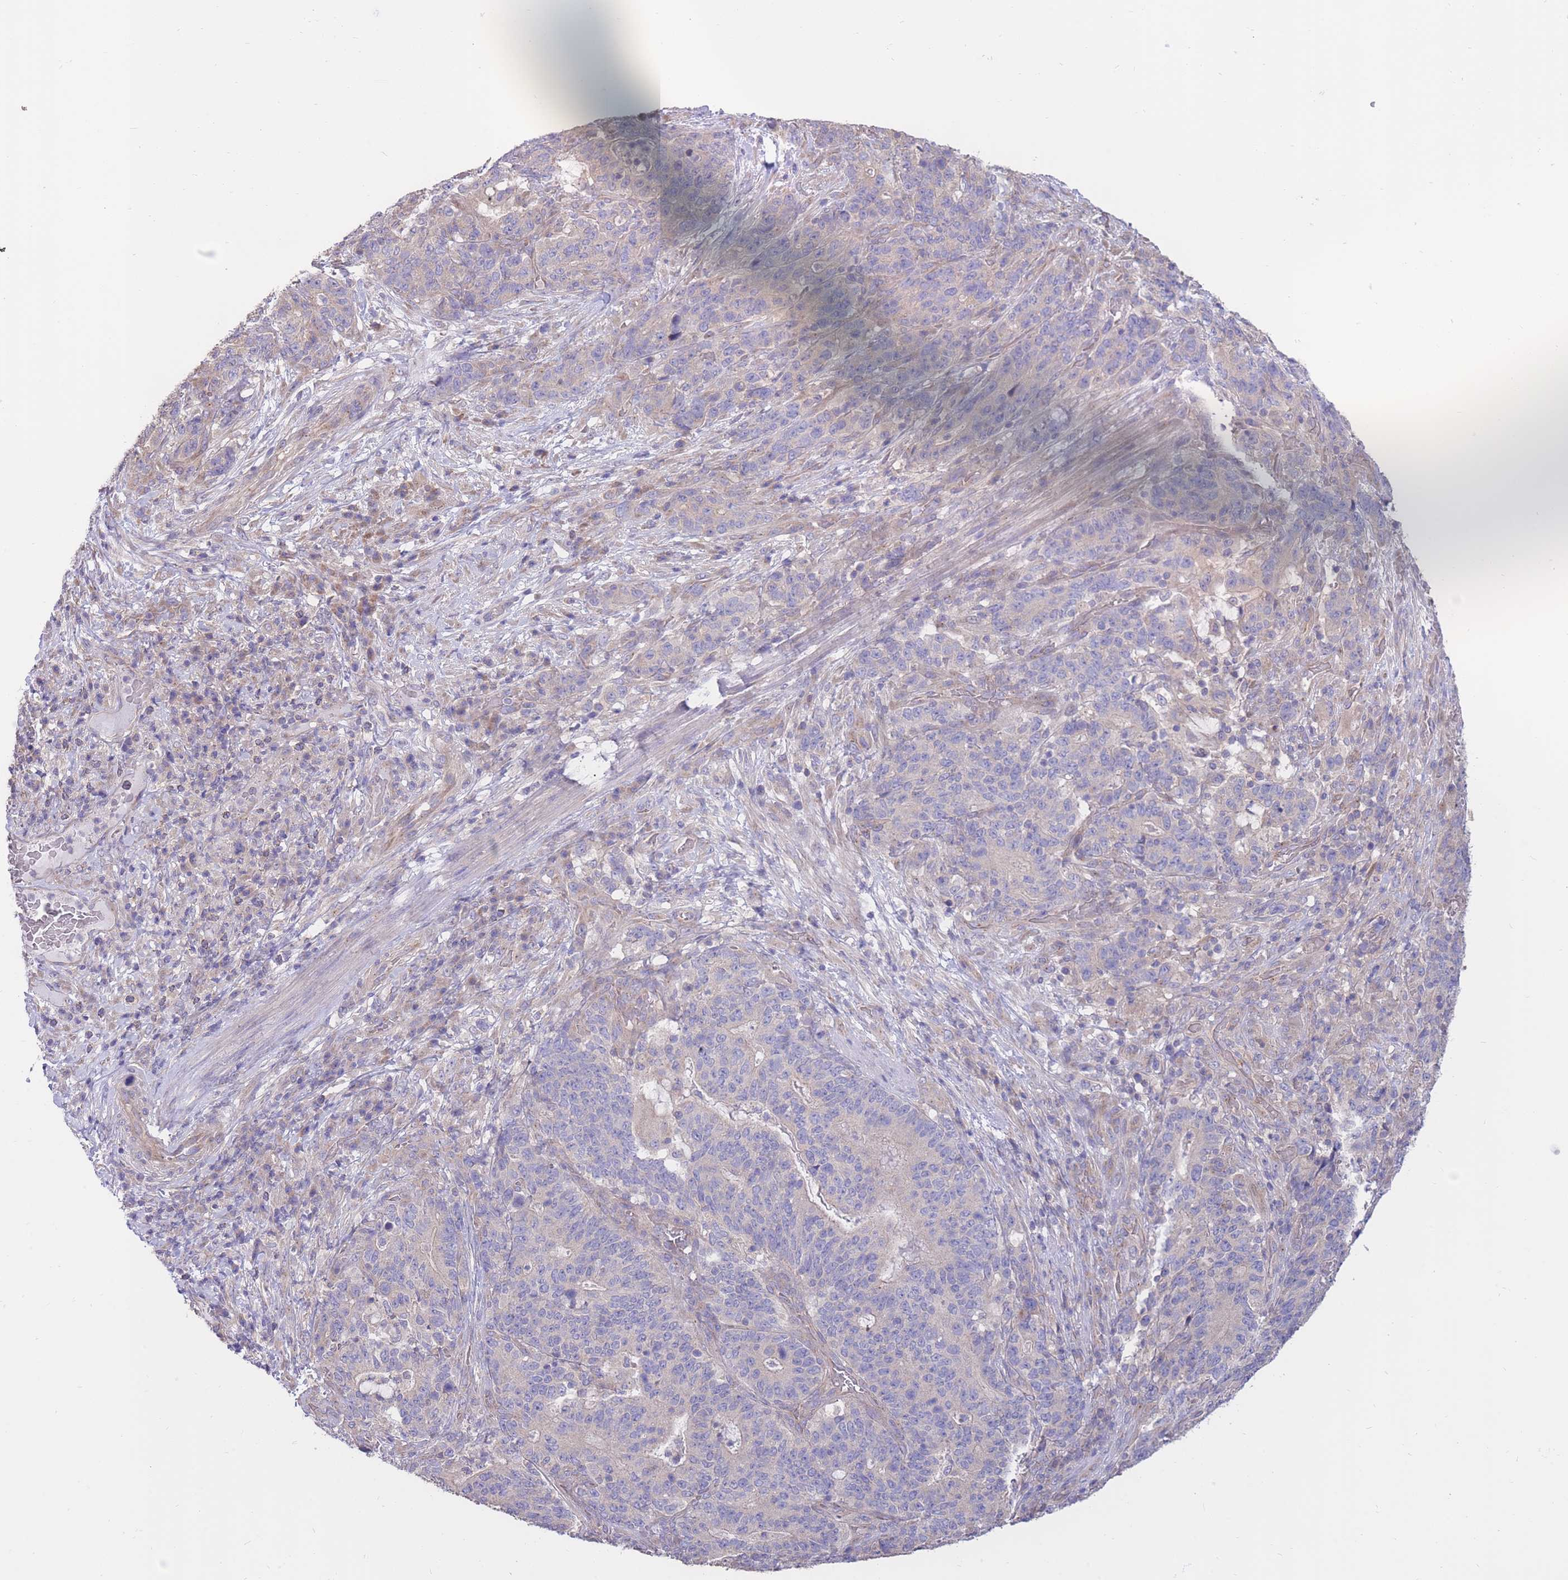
{"staining": {"intensity": "negative", "quantity": "none", "location": "none"}, "tissue": "stomach cancer", "cell_type": "Tumor cells", "image_type": "cancer", "snomed": [{"axis": "morphology", "description": "Normal tissue, NOS"}, {"axis": "morphology", "description": "Adenocarcinoma, NOS"}, {"axis": "topography", "description": "Stomach"}], "caption": "Adenocarcinoma (stomach) was stained to show a protein in brown. There is no significant staining in tumor cells. (Stains: DAB immunohistochemistry with hematoxylin counter stain, Microscopy: brightfield microscopy at high magnification).", "gene": "ALS2CL", "patient": {"sex": "female", "age": 64}}